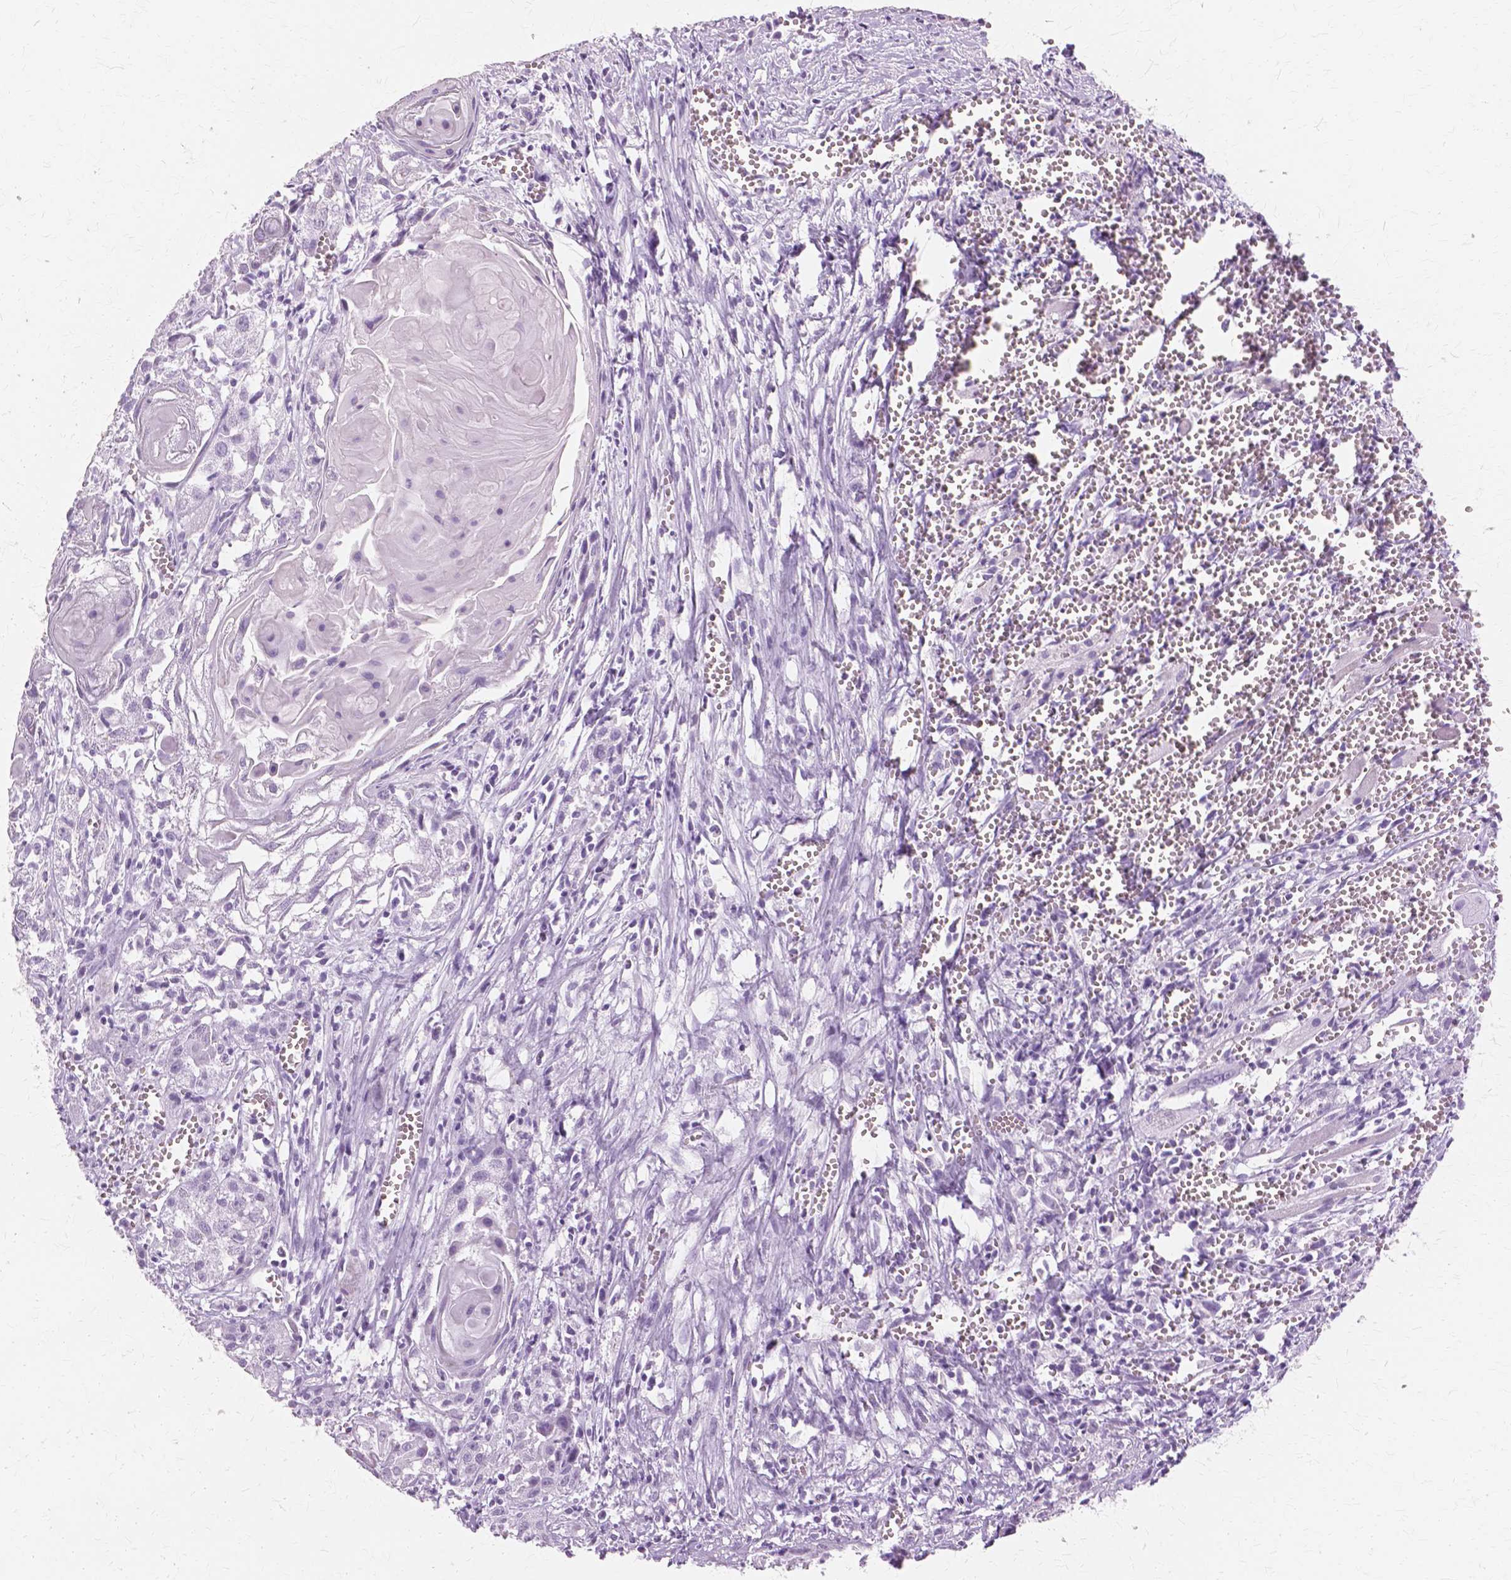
{"staining": {"intensity": "negative", "quantity": "none", "location": "none"}, "tissue": "head and neck cancer", "cell_type": "Tumor cells", "image_type": "cancer", "snomed": [{"axis": "morphology", "description": "Squamous cell carcinoma, NOS"}, {"axis": "topography", "description": "Head-Neck"}], "caption": "DAB immunohistochemical staining of human head and neck cancer exhibits no significant expression in tumor cells.", "gene": "SFTPD", "patient": {"sex": "female", "age": 80}}